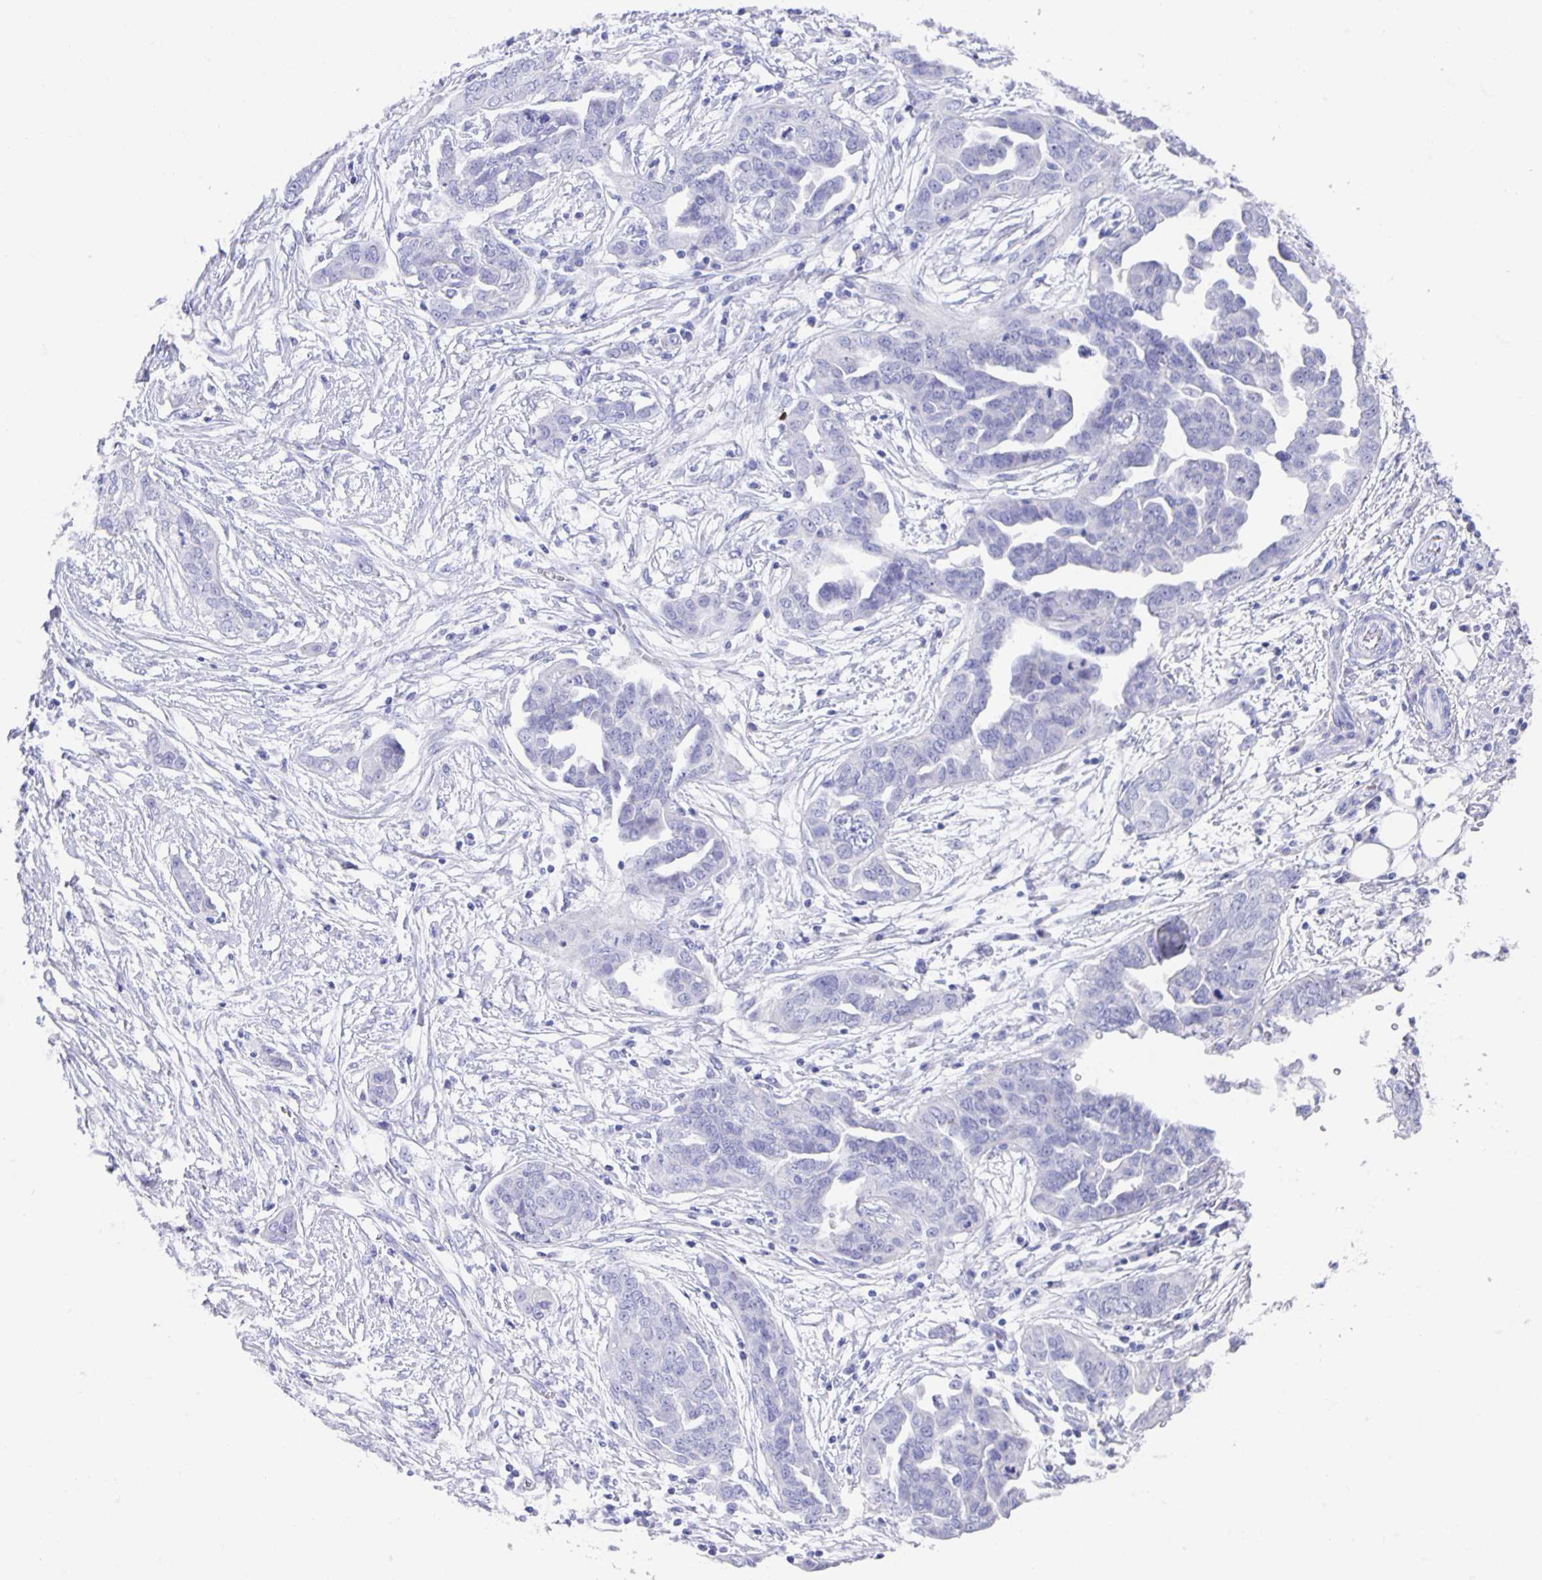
{"staining": {"intensity": "negative", "quantity": "none", "location": "none"}, "tissue": "ovarian cancer", "cell_type": "Tumor cells", "image_type": "cancer", "snomed": [{"axis": "morphology", "description": "Cystadenocarcinoma, serous, NOS"}, {"axis": "topography", "description": "Ovary"}], "caption": "High magnification brightfield microscopy of ovarian cancer (serous cystadenocarcinoma) stained with DAB (brown) and counterstained with hematoxylin (blue): tumor cells show no significant positivity.", "gene": "GUCA2A", "patient": {"sex": "female", "age": 59}}